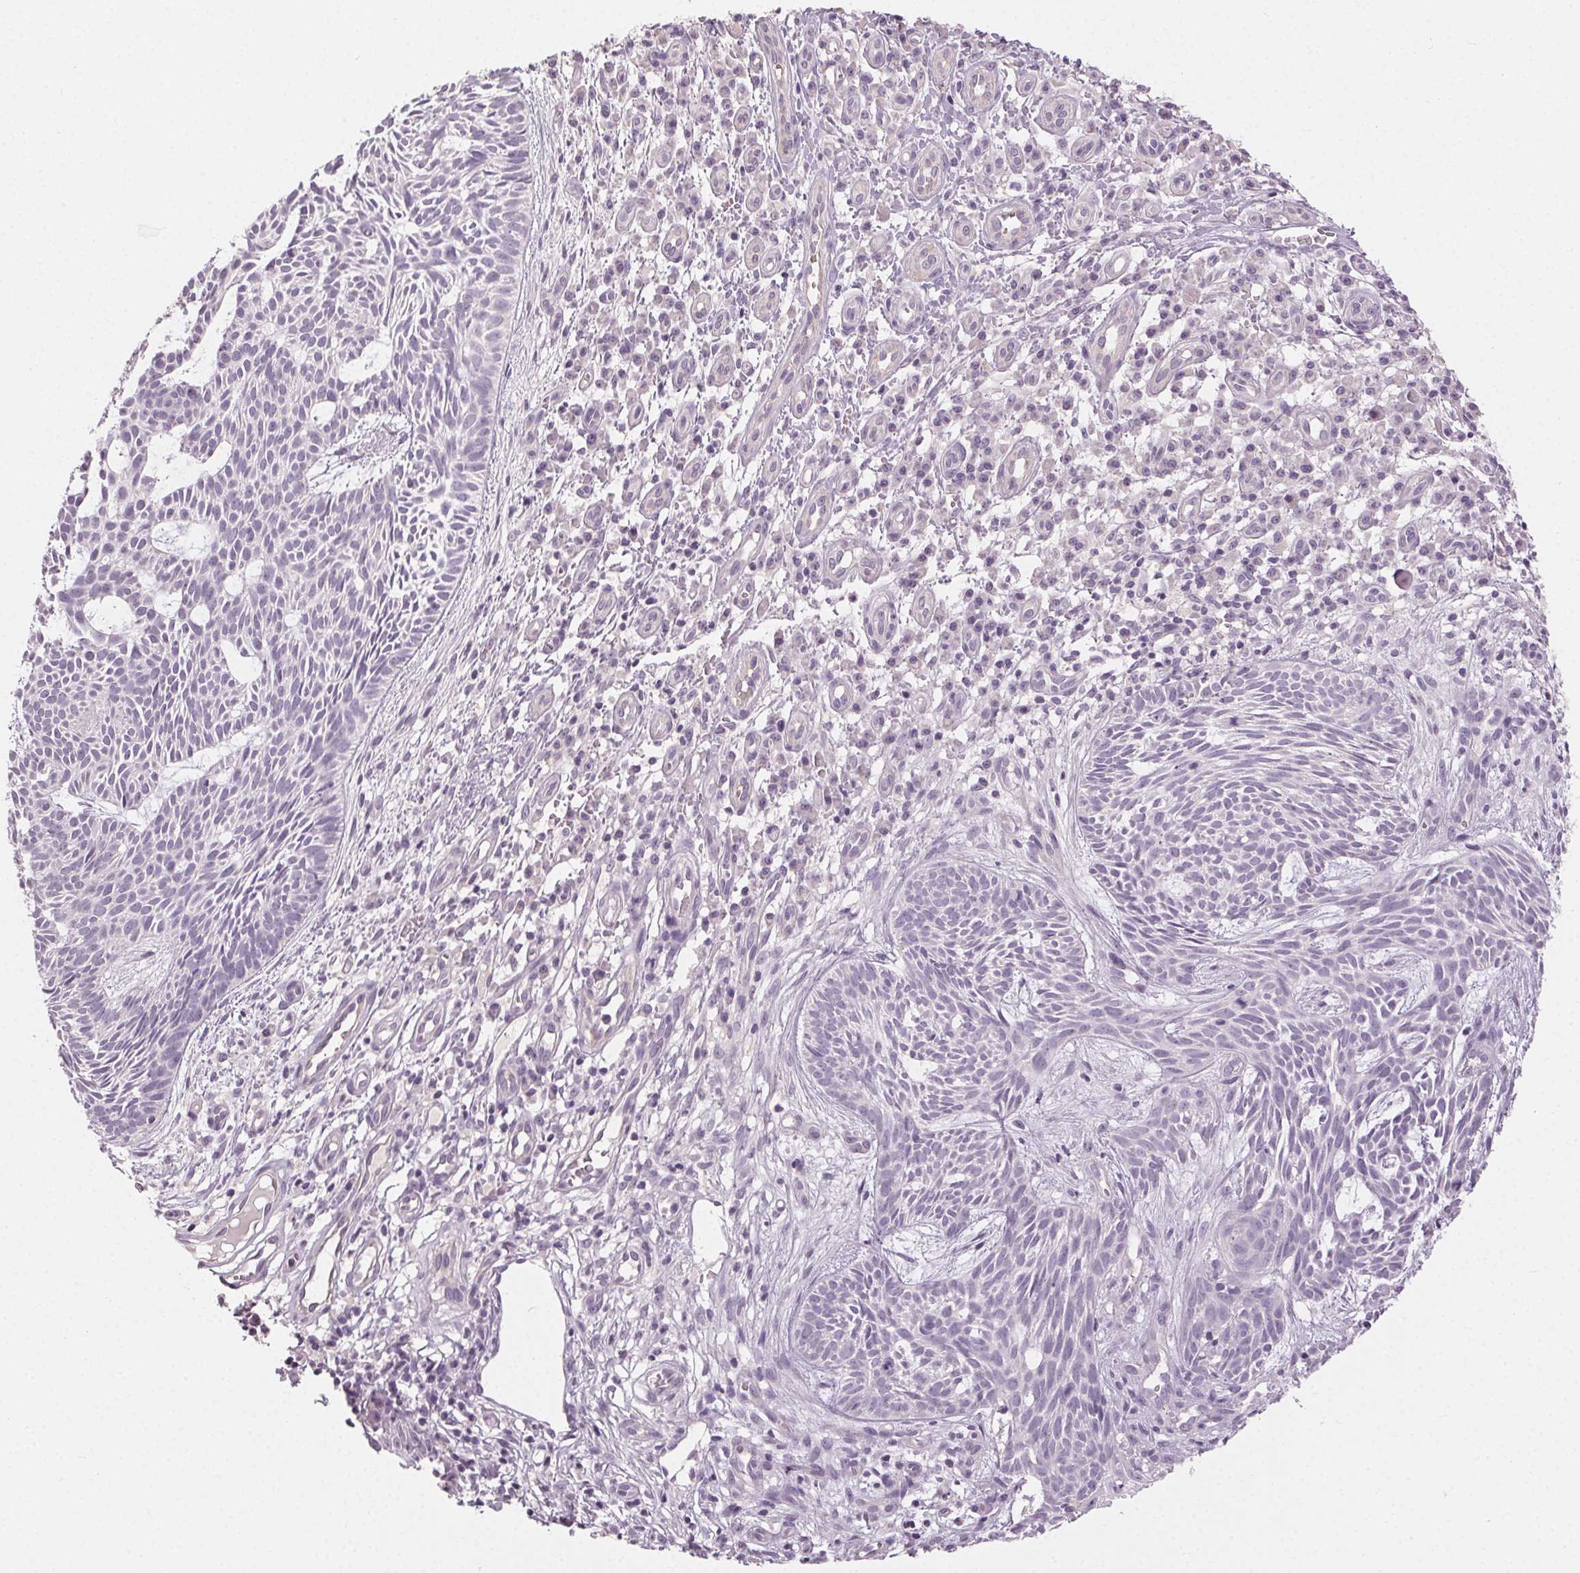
{"staining": {"intensity": "negative", "quantity": "none", "location": "none"}, "tissue": "skin cancer", "cell_type": "Tumor cells", "image_type": "cancer", "snomed": [{"axis": "morphology", "description": "Basal cell carcinoma"}, {"axis": "topography", "description": "Skin"}], "caption": "Immunohistochemistry image of neoplastic tissue: skin cancer (basal cell carcinoma) stained with DAB (3,3'-diaminobenzidine) displays no significant protein expression in tumor cells. The staining is performed using DAB (3,3'-diaminobenzidine) brown chromogen with nuclei counter-stained in using hematoxylin.", "gene": "CLTRN", "patient": {"sex": "male", "age": 59}}